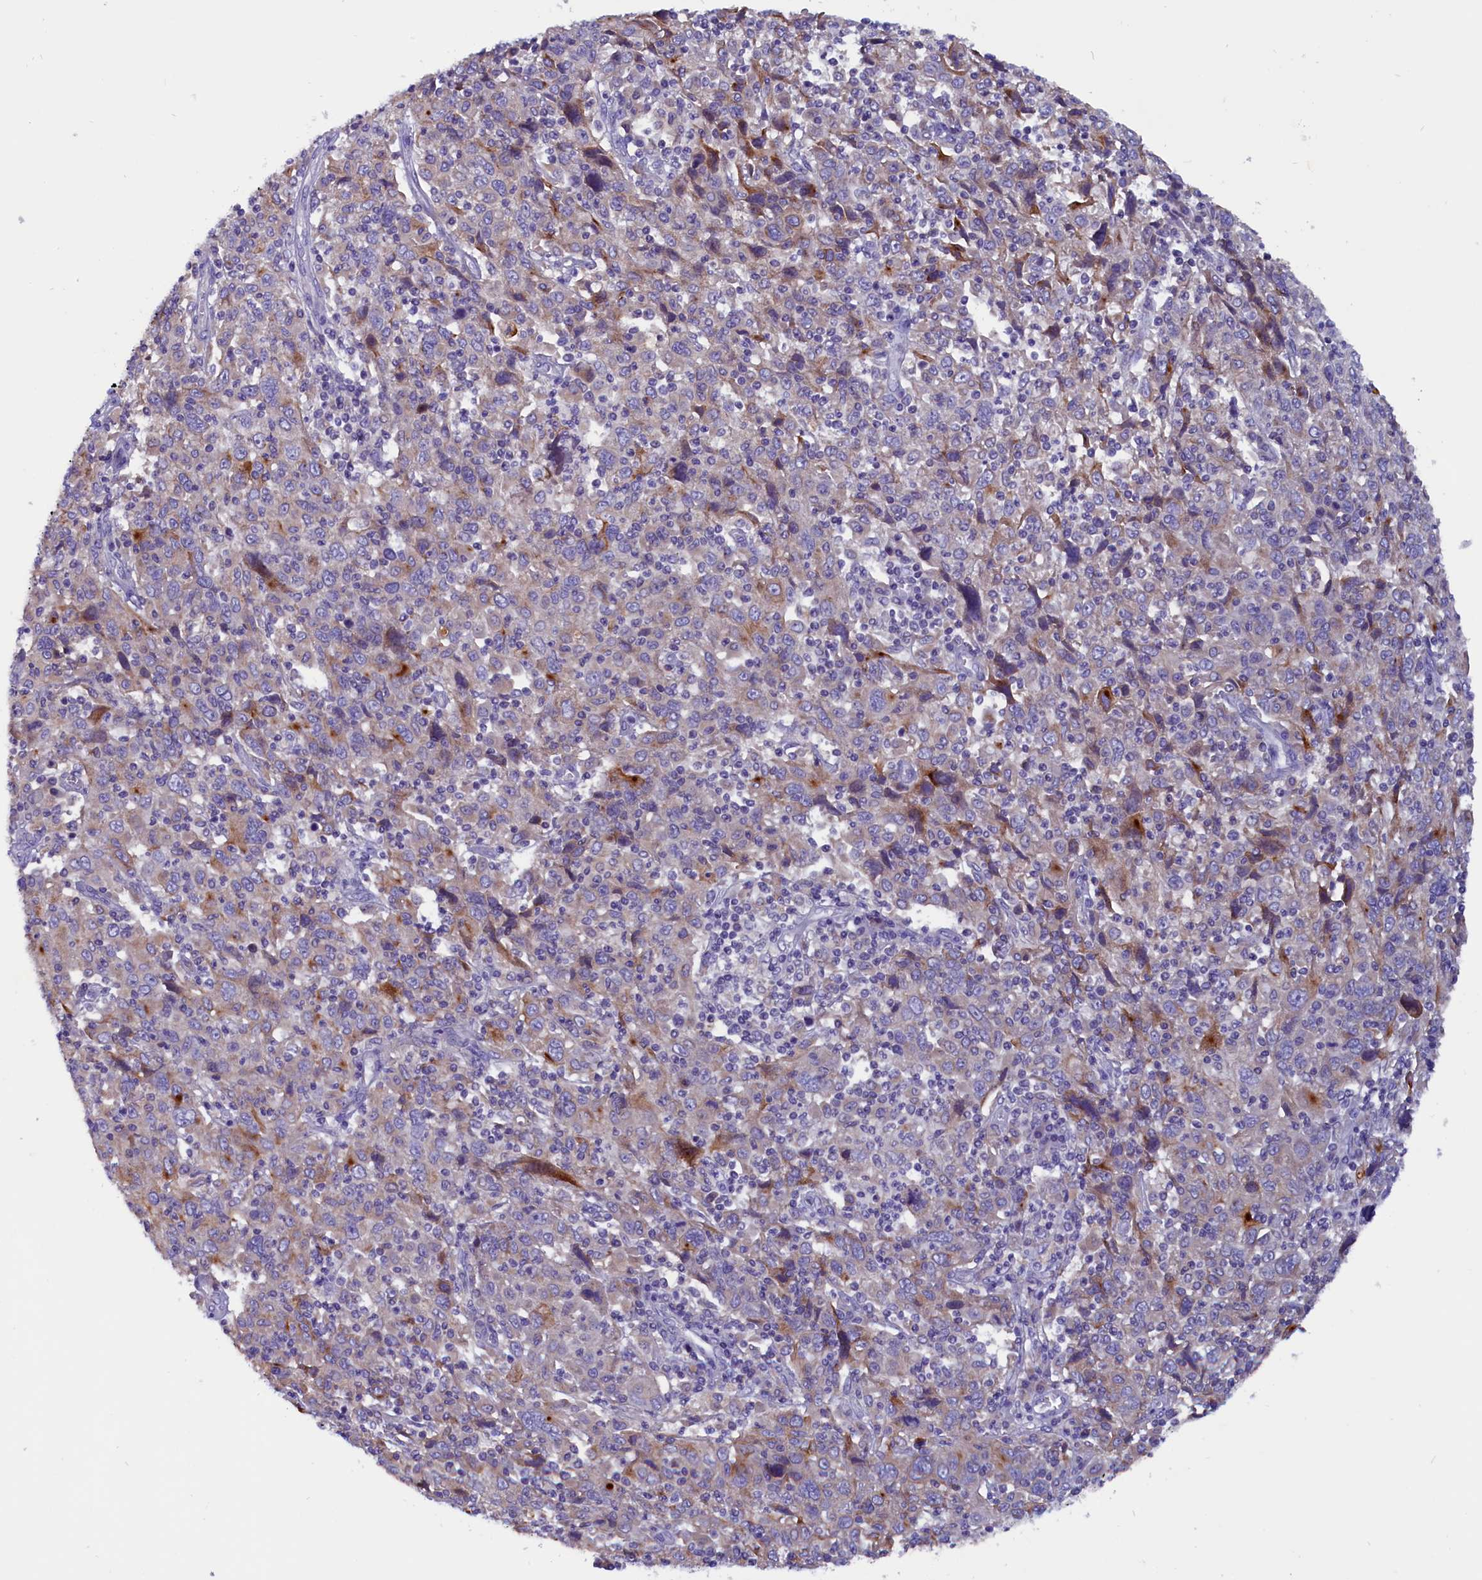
{"staining": {"intensity": "moderate", "quantity": "<25%", "location": "cytoplasmic/membranous"}, "tissue": "cervical cancer", "cell_type": "Tumor cells", "image_type": "cancer", "snomed": [{"axis": "morphology", "description": "Squamous cell carcinoma, NOS"}, {"axis": "topography", "description": "Cervix"}], "caption": "Protein expression by immunohistochemistry (IHC) reveals moderate cytoplasmic/membranous staining in about <25% of tumor cells in cervical cancer (squamous cell carcinoma).", "gene": "CCBE1", "patient": {"sex": "female", "age": 46}}